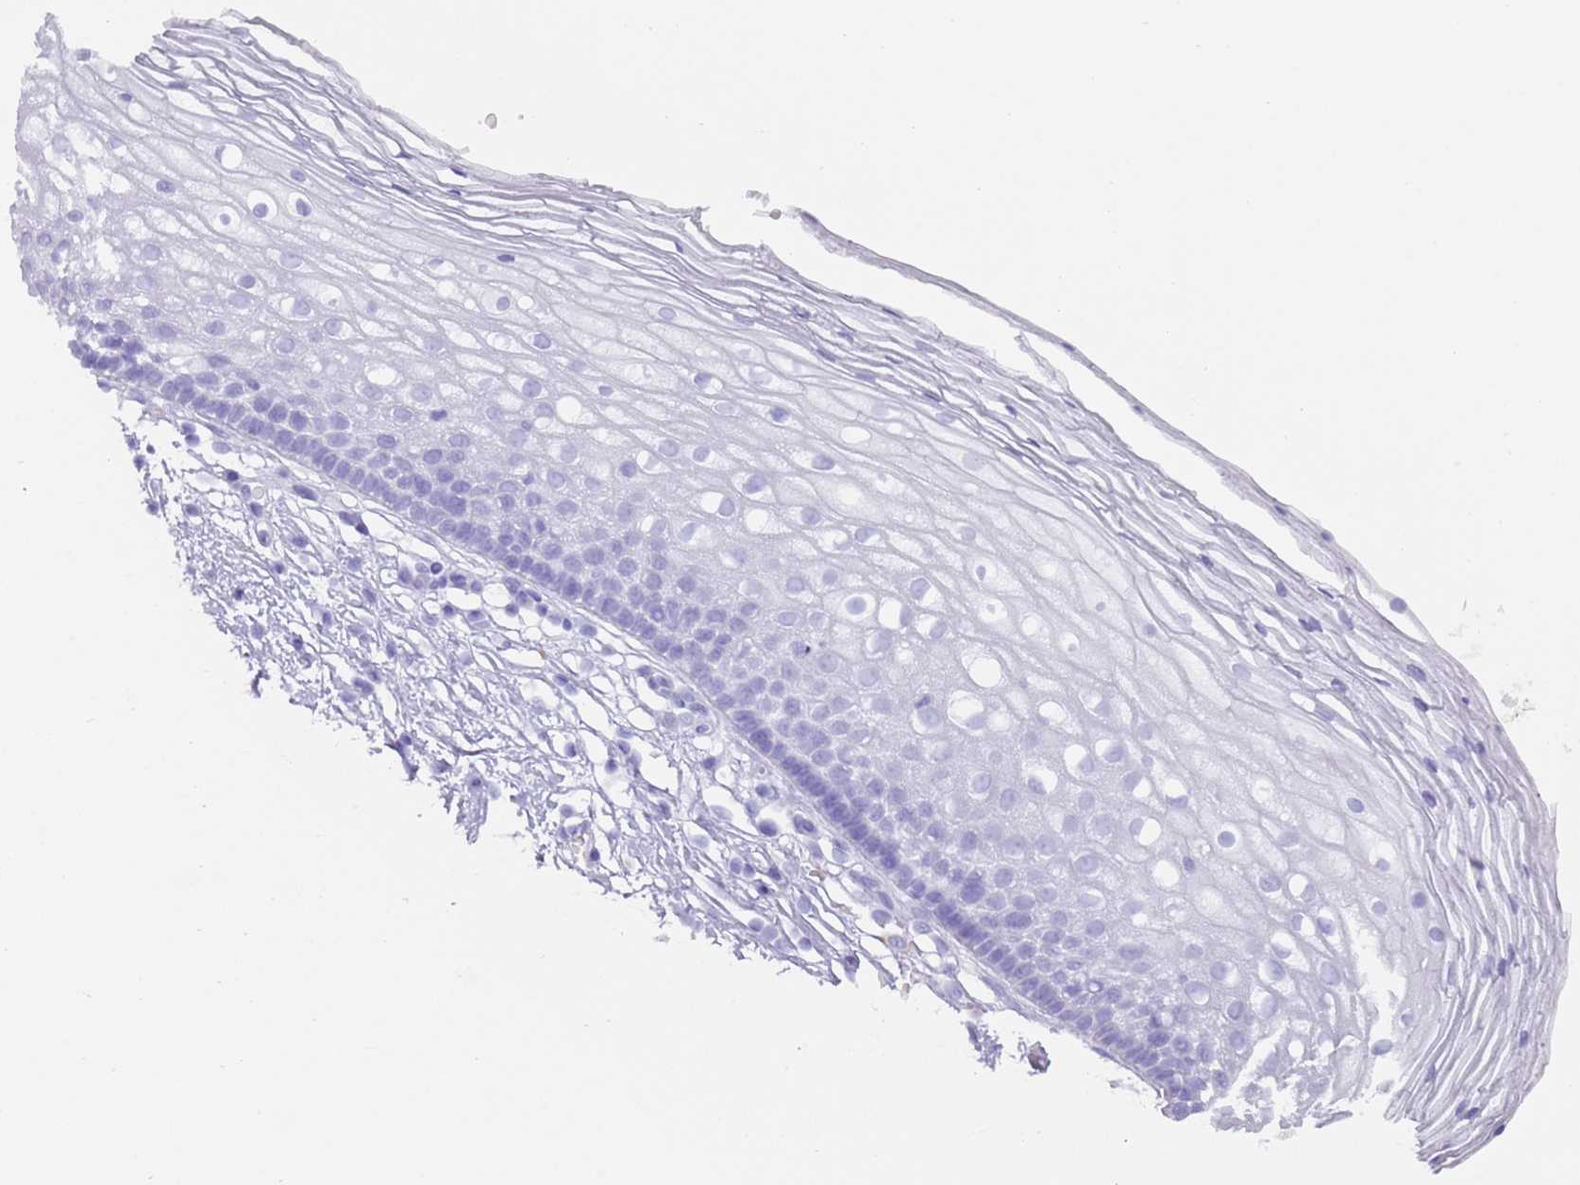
{"staining": {"intensity": "negative", "quantity": "none", "location": "none"}, "tissue": "cervix", "cell_type": "Glandular cells", "image_type": "normal", "snomed": [{"axis": "morphology", "description": "Normal tissue, NOS"}, {"axis": "topography", "description": "Cervix"}], "caption": "DAB immunohistochemical staining of unremarkable cervix shows no significant expression in glandular cells. Nuclei are stained in blue.", "gene": "MYADML2", "patient": {"sex": "female", "age": 27}}